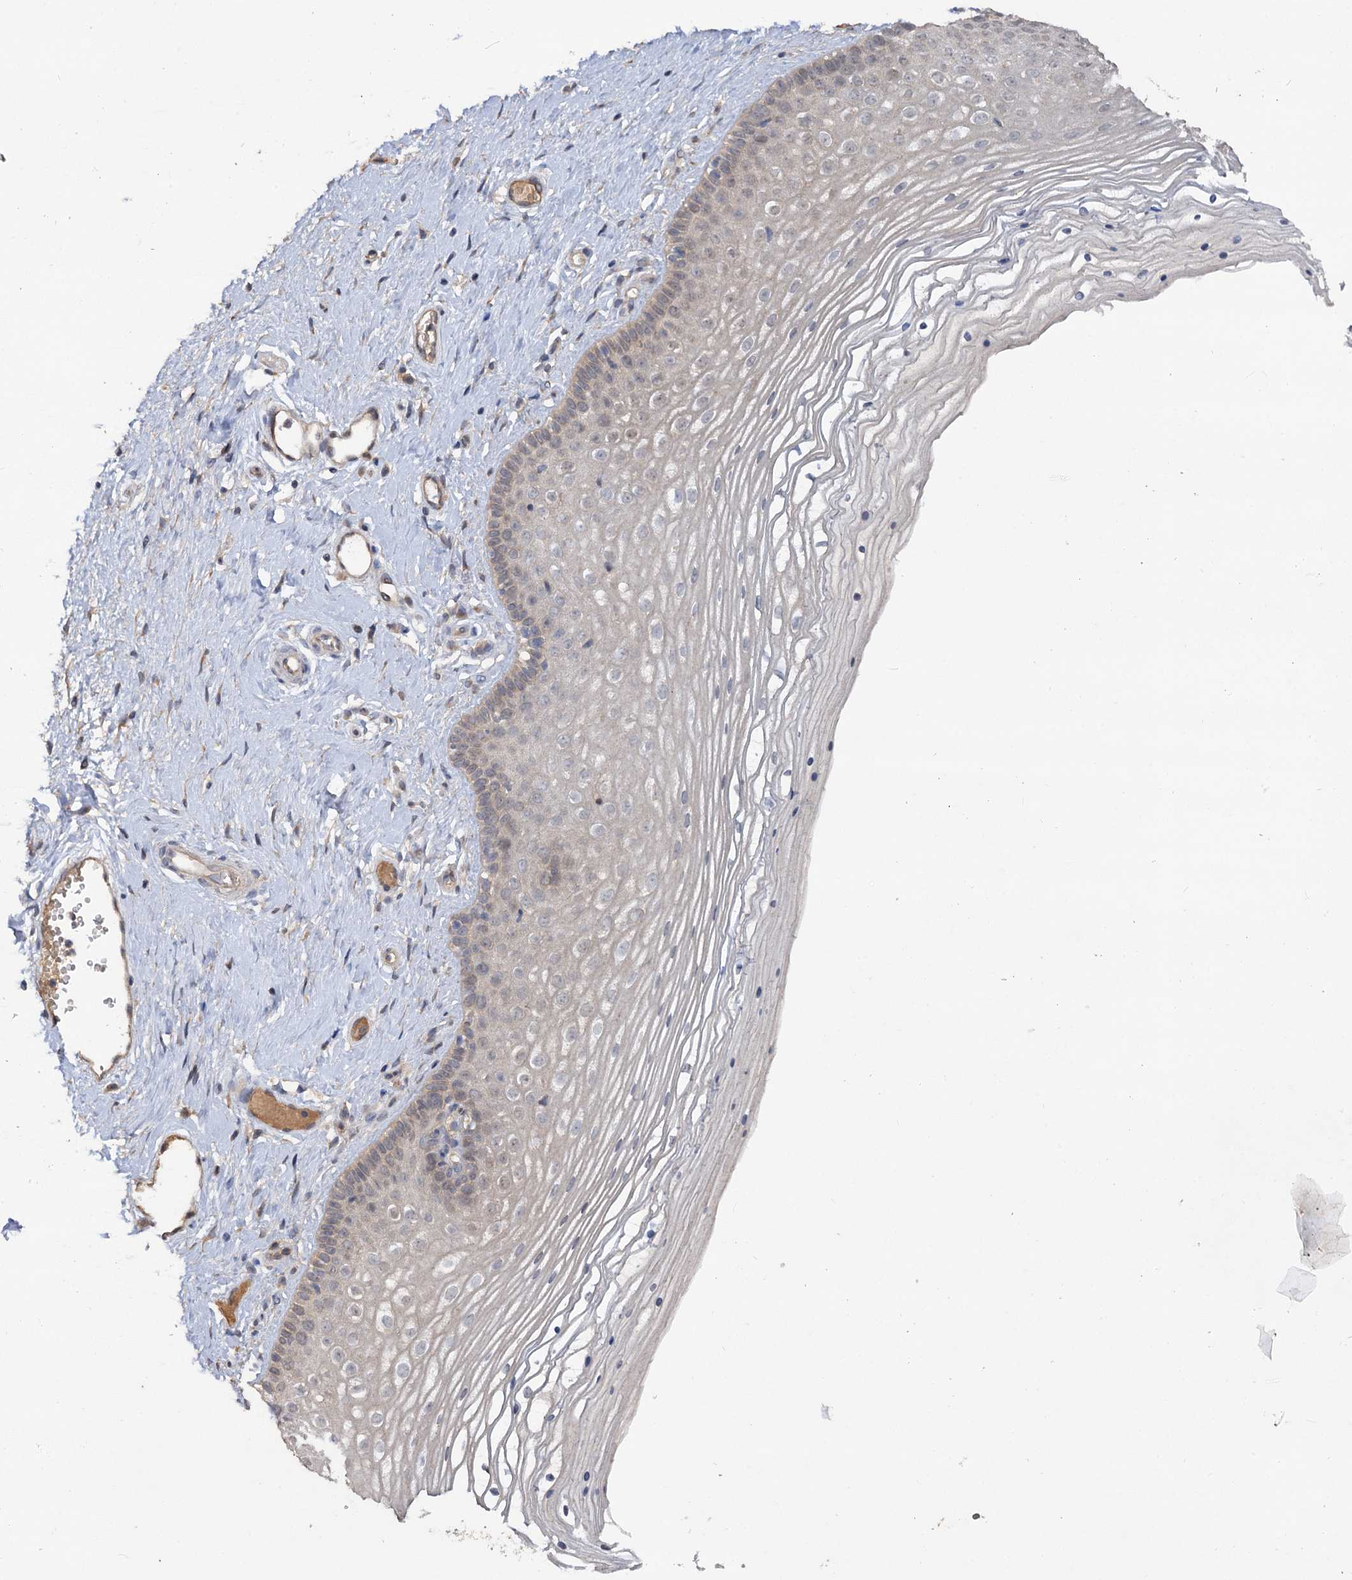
{"staining": {"intensity": "weak", "quantity": ">75%", "location": "nuclear"}, "tissue": "vagina", "cell_type": "Squamous epithelial cells", "image_type": "normal", "snomed": [{"axis": "morphology", "description": "Normal tissue, NOS"}, {"axis": "topography", "description": "Vagina"}], "caption": "This photomicrograph reveals immunohistochemistry staining of normal human vagina, with low weak nuclear staining in approximately >75% of squamous epithelial cells.", "gene": "NUDCD2", "patient": {"sex": "female", "age": 46}}